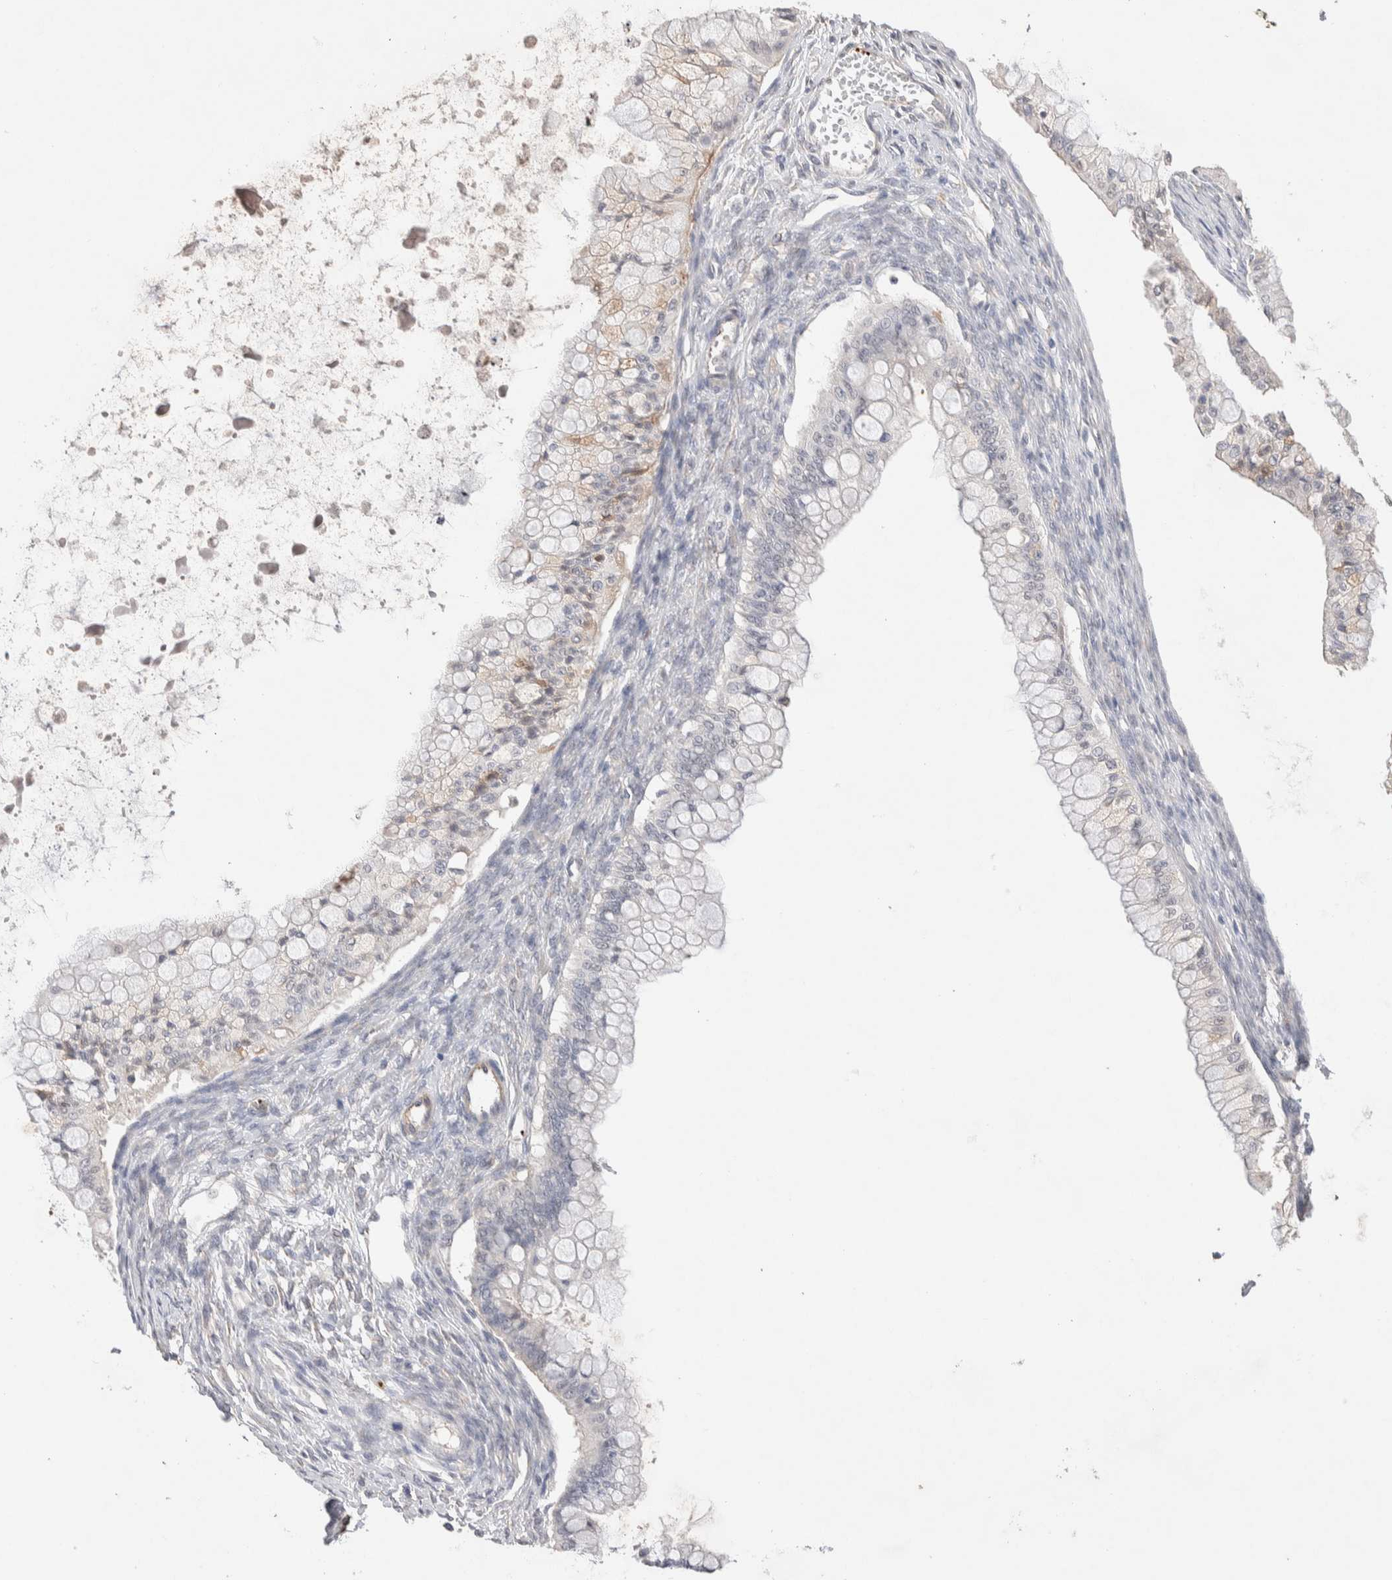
{"staining": {"intensity": "negative", "quantity": "none", "location": "none"}, "tissue": "ovarian cancer", "cell_type": "Tumor cells", "image_type": "cancer", "snomed": [{"axis": "morphology", "description": "Cystadenocarcinoma, mucinous, NOS"}, {"axis": "topography", "description": "Ovary"}], "caption": "Micrograph shows no significant protein expression in tumor cells of mucinous cystadenocarcinoma (ovarian).", "gene": "FFAR2", "patient": {"sex": "female", "age": 57}}